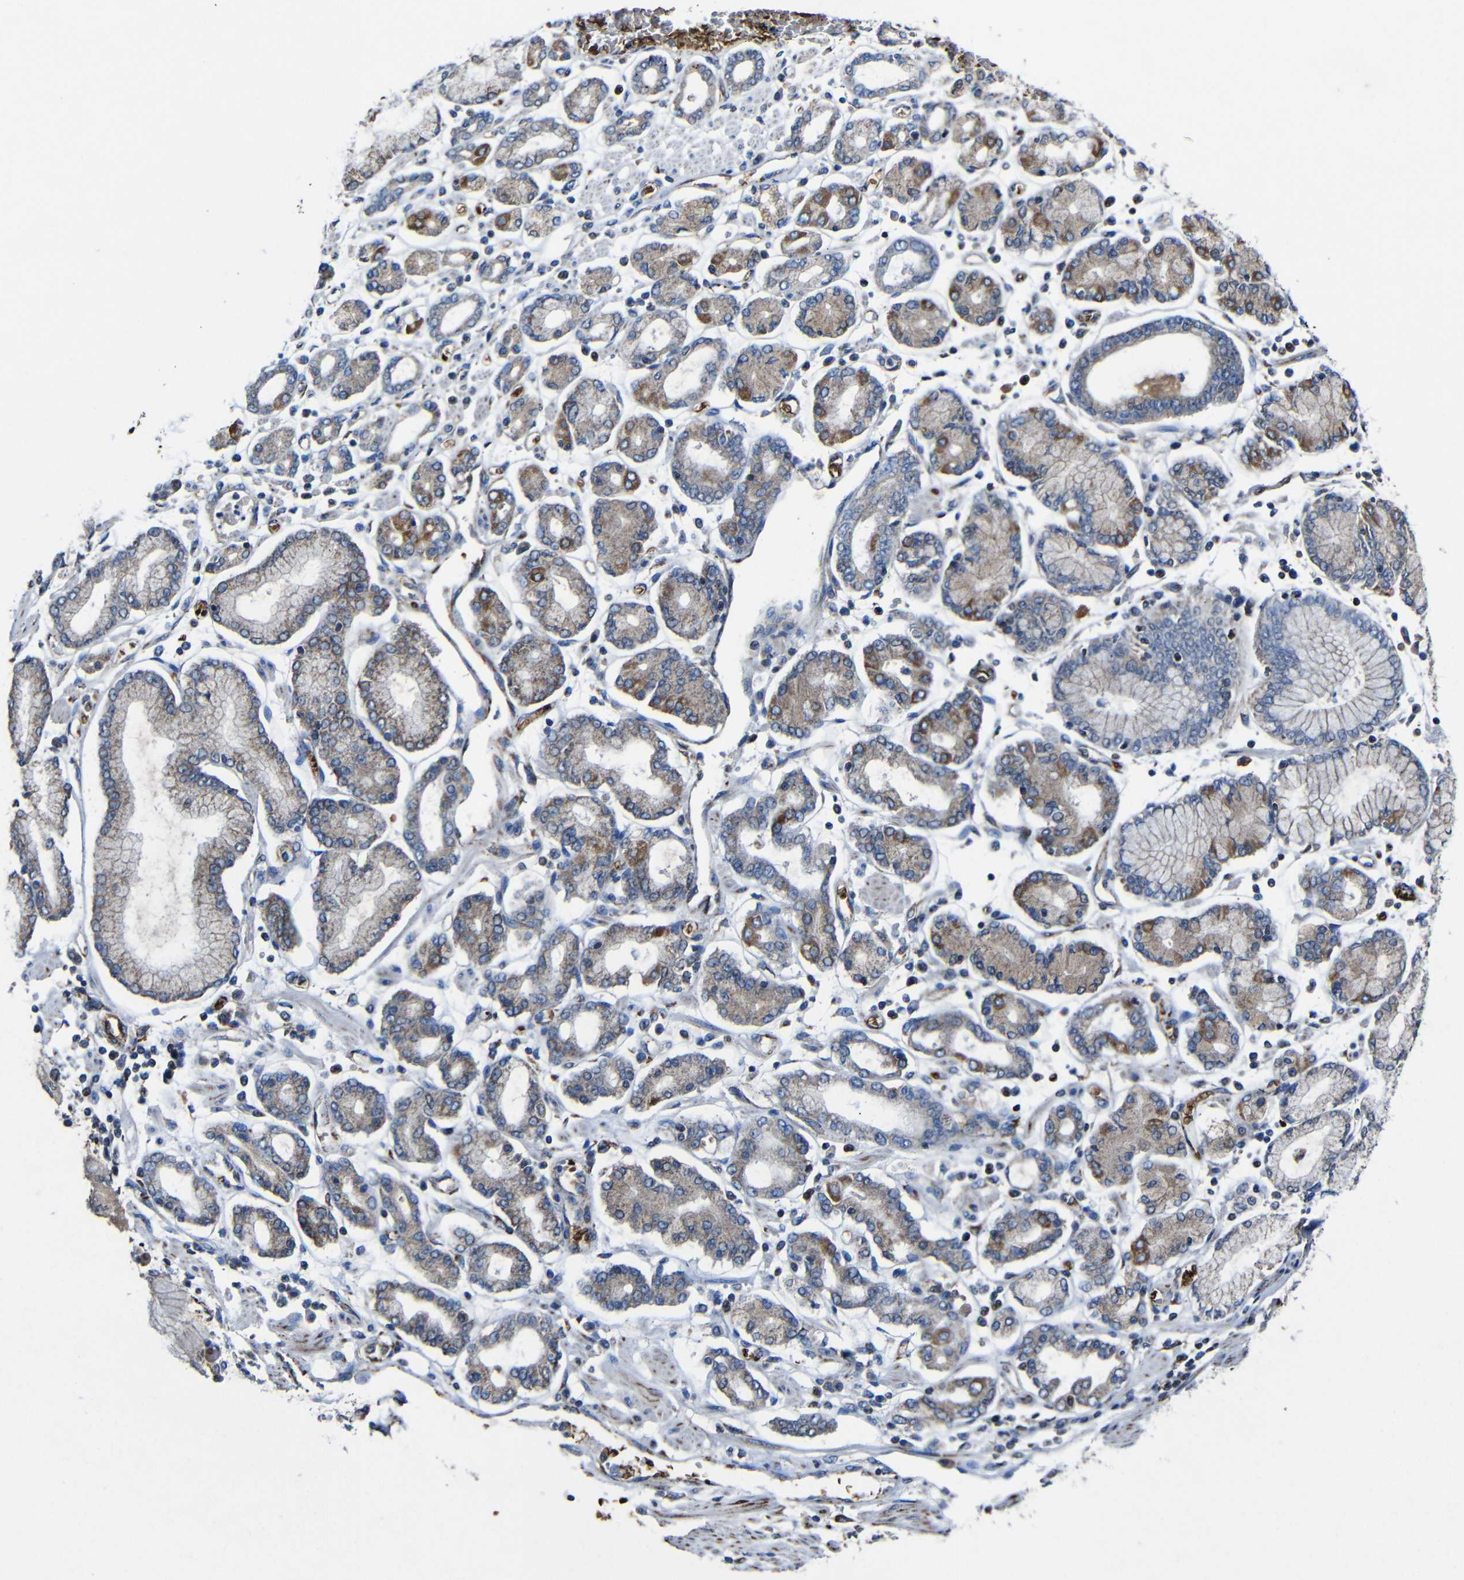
{"staining": {"intensity": "weak", "quantity": ">75%", "location": "cytoplasmic/membranous"}, "tissue": "stomach cancer", "cell_type": "Tumor cells", "image_type": "cancer", "snomed": [{"axis": "morphology", "description": "Adenocarcinoma, NOS"}, {"axis": "topography", "description": "Stomach"}], "caption": "Immunohistochemical staining of human adenocarcinoma (stomach) shows low levels of weak cytoplasmic/membranous protein staining in approximately >75% of tumor cells.", "gene": "CA5B", "patient": {"sex": "male", "age": 76}}